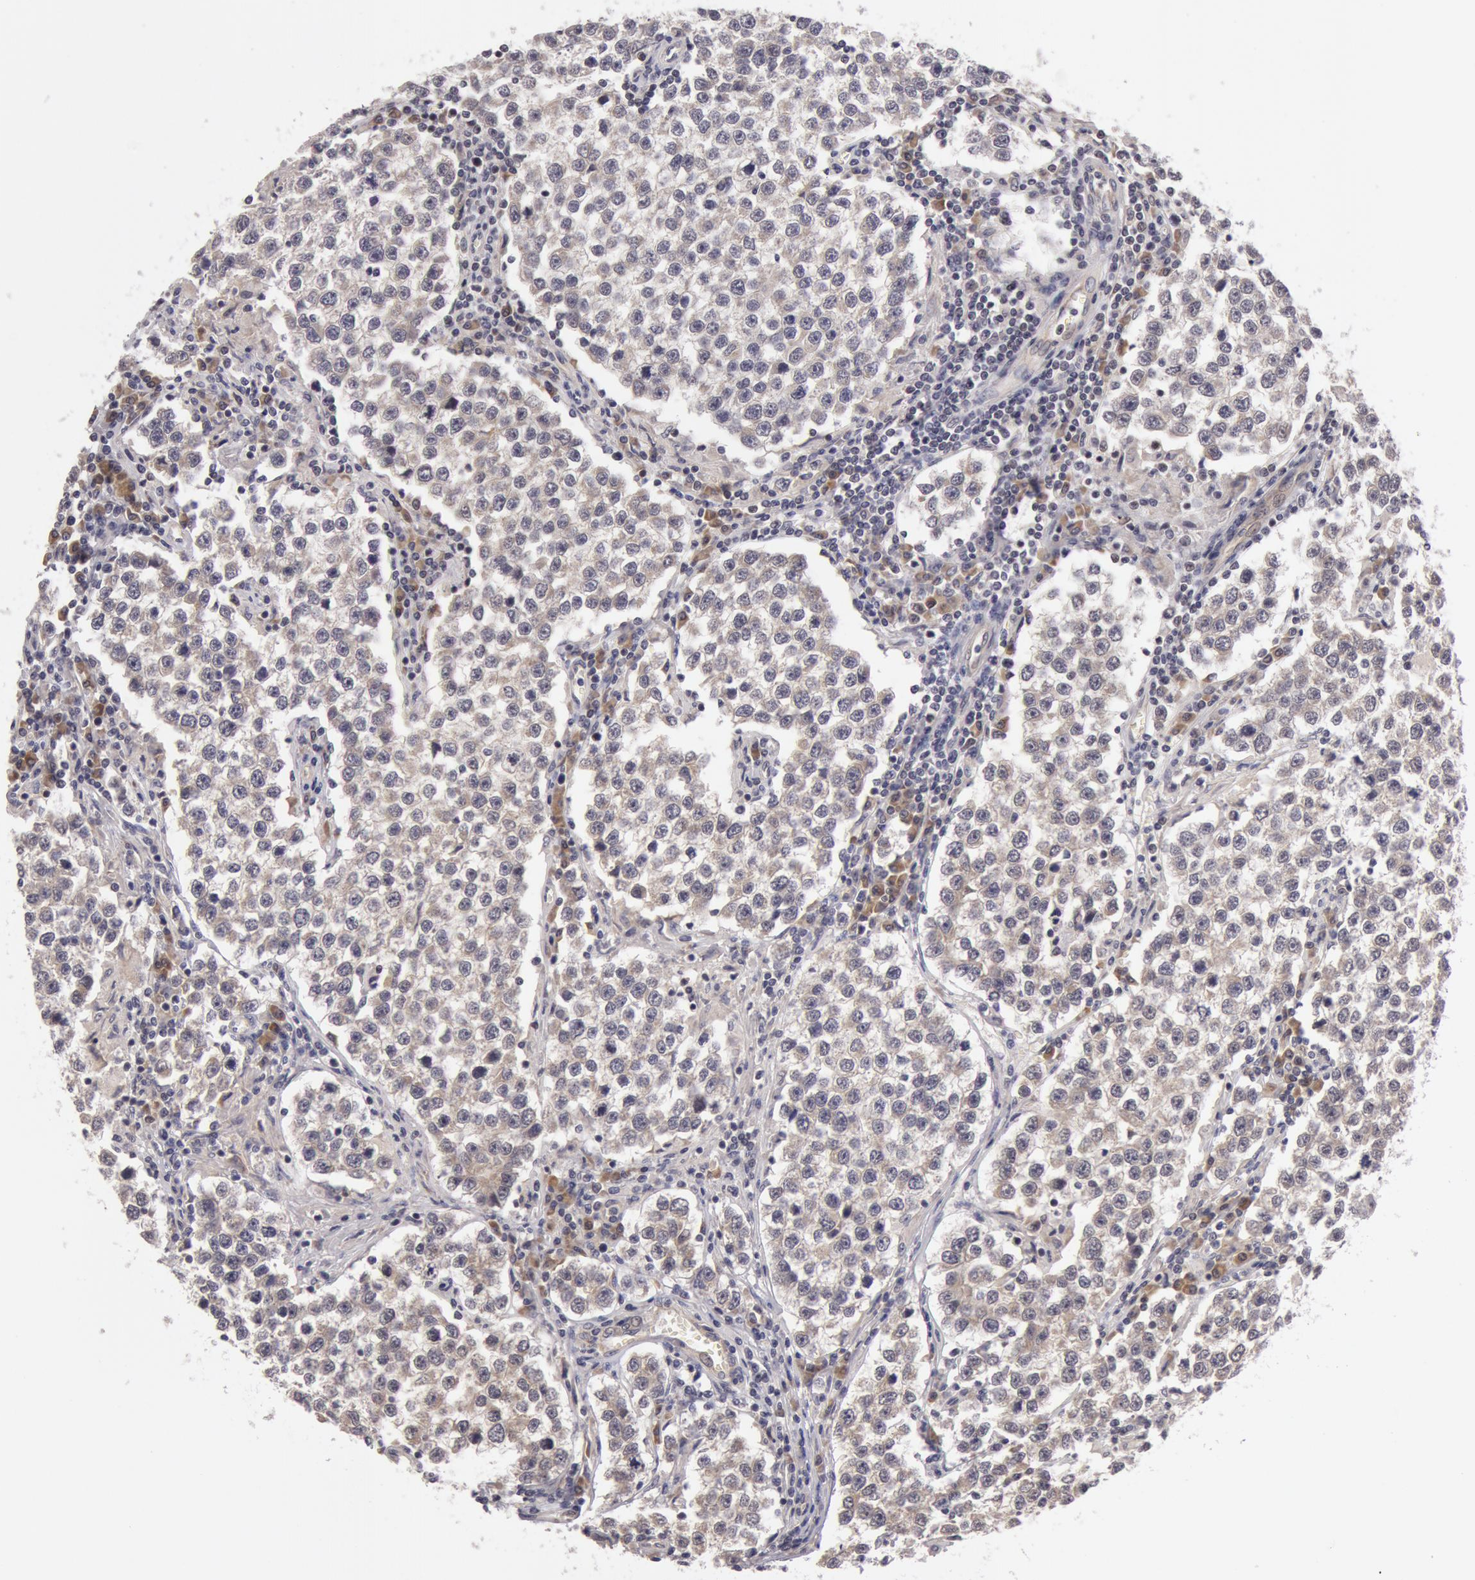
{"staining": {"intensity": "negative", "quantity": "none", "location": "none"}, "tissue": "testis cancer", "cell_type": "Tumor cells", "image_type": "cancer", "snomed": [{"axis": "morphology", "description": "Seminoma, NOS"}, {"axis": "topography", "description": "Testis"}], "caption": "There is no significant staining in tumor cells of seminoma (testis).", "gene": "SYTL4", "patient": {"sex": "male", "age": 36}}